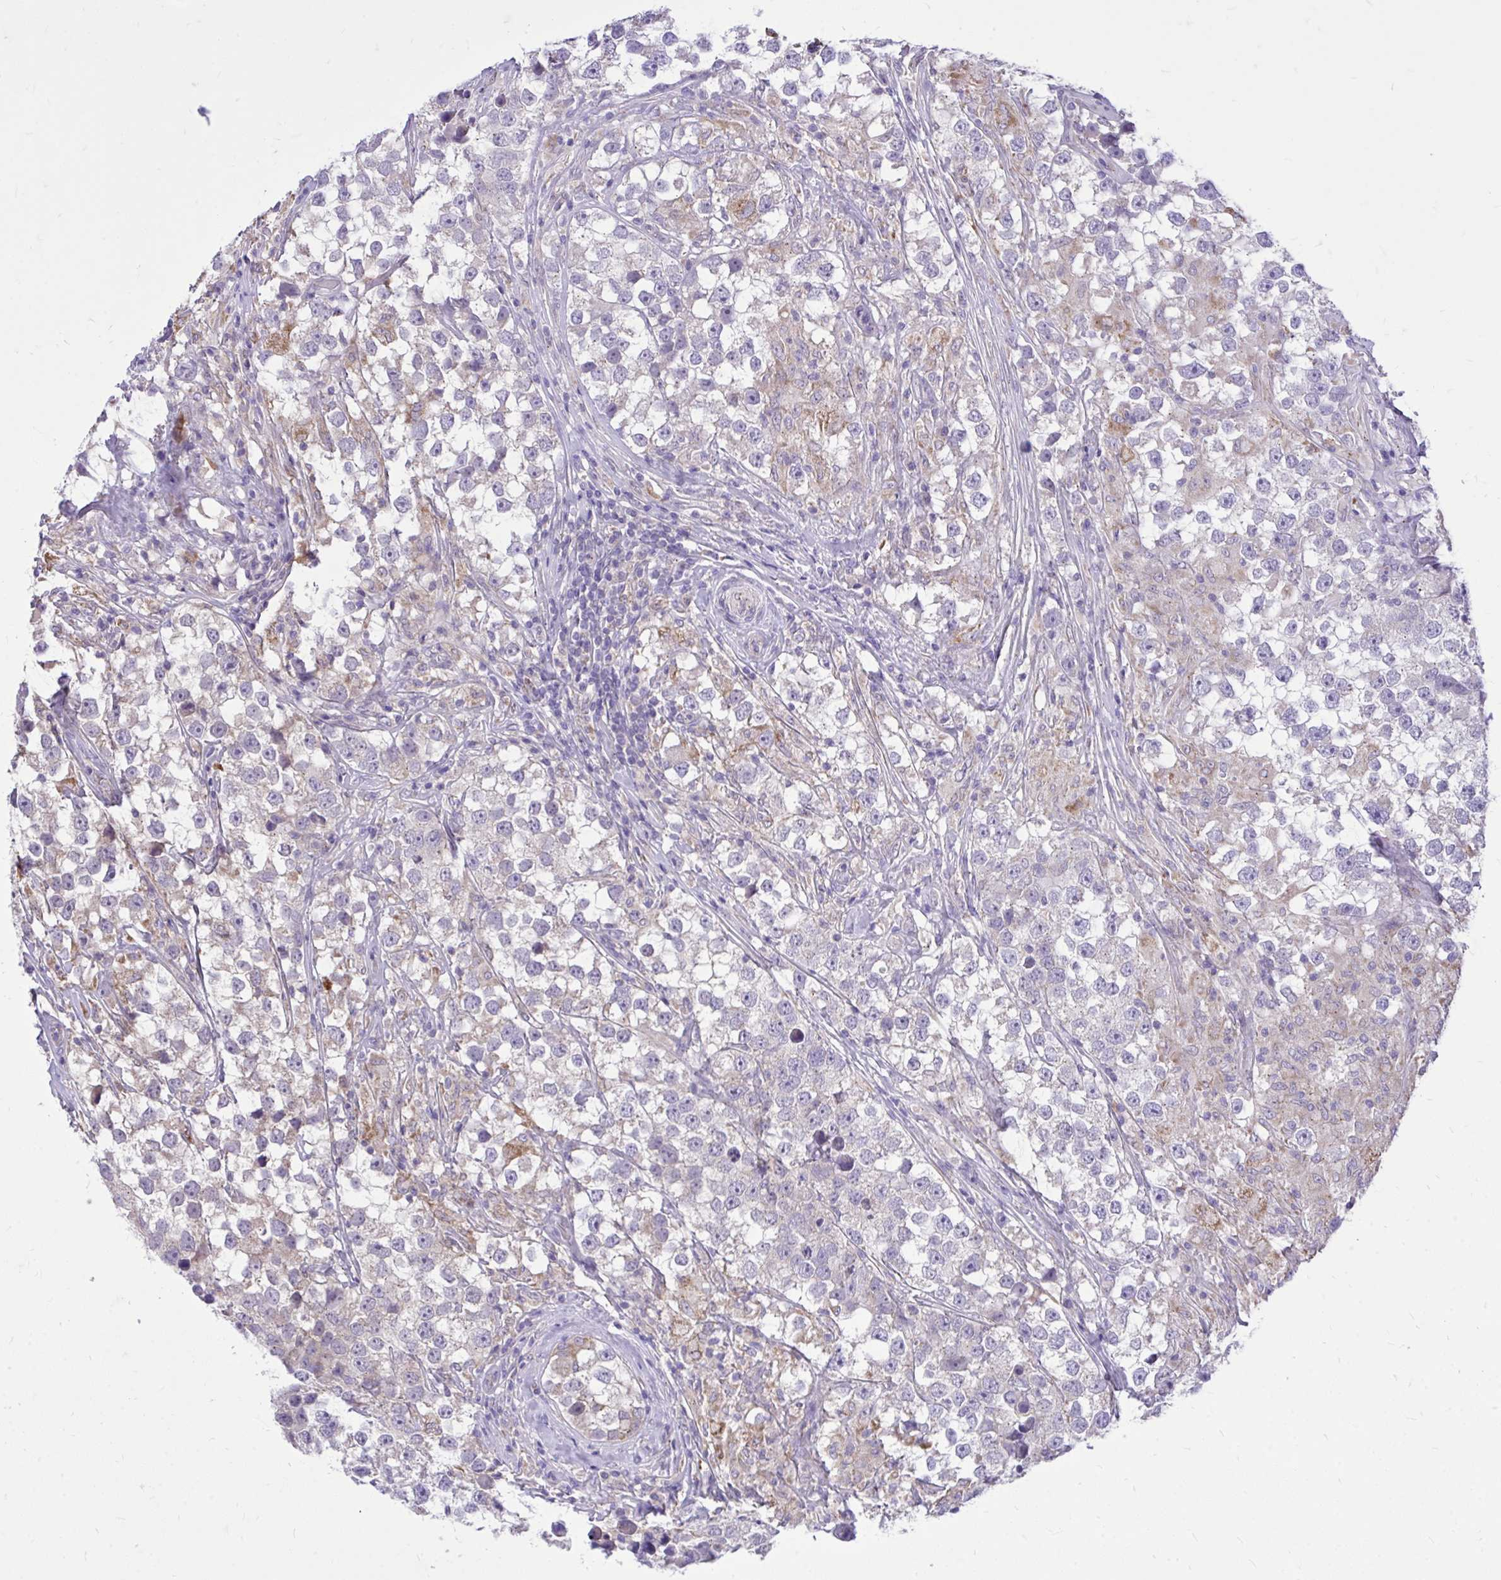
{"staining": {"intensity": "negative", "quantity": "none", "location": "none"}, "tissue": "testis cancer", "cell_type": "Tumor cells", "image_type": "cancer", "snomed": [{"axis": "morphology", "description": "Seminoma, NOS"}, {"axis": "topography", "description": "Testis"}], "caption": "IHC histopathology image of neoplastic tissue: testis cancer (seminoma) stained with DAB (3,3'-diaminobenzidine) demonstrates no significant protein staining in tumor cells.", "gene": "CEACAM18", "patient": {"sex": "male", "age": 46}}